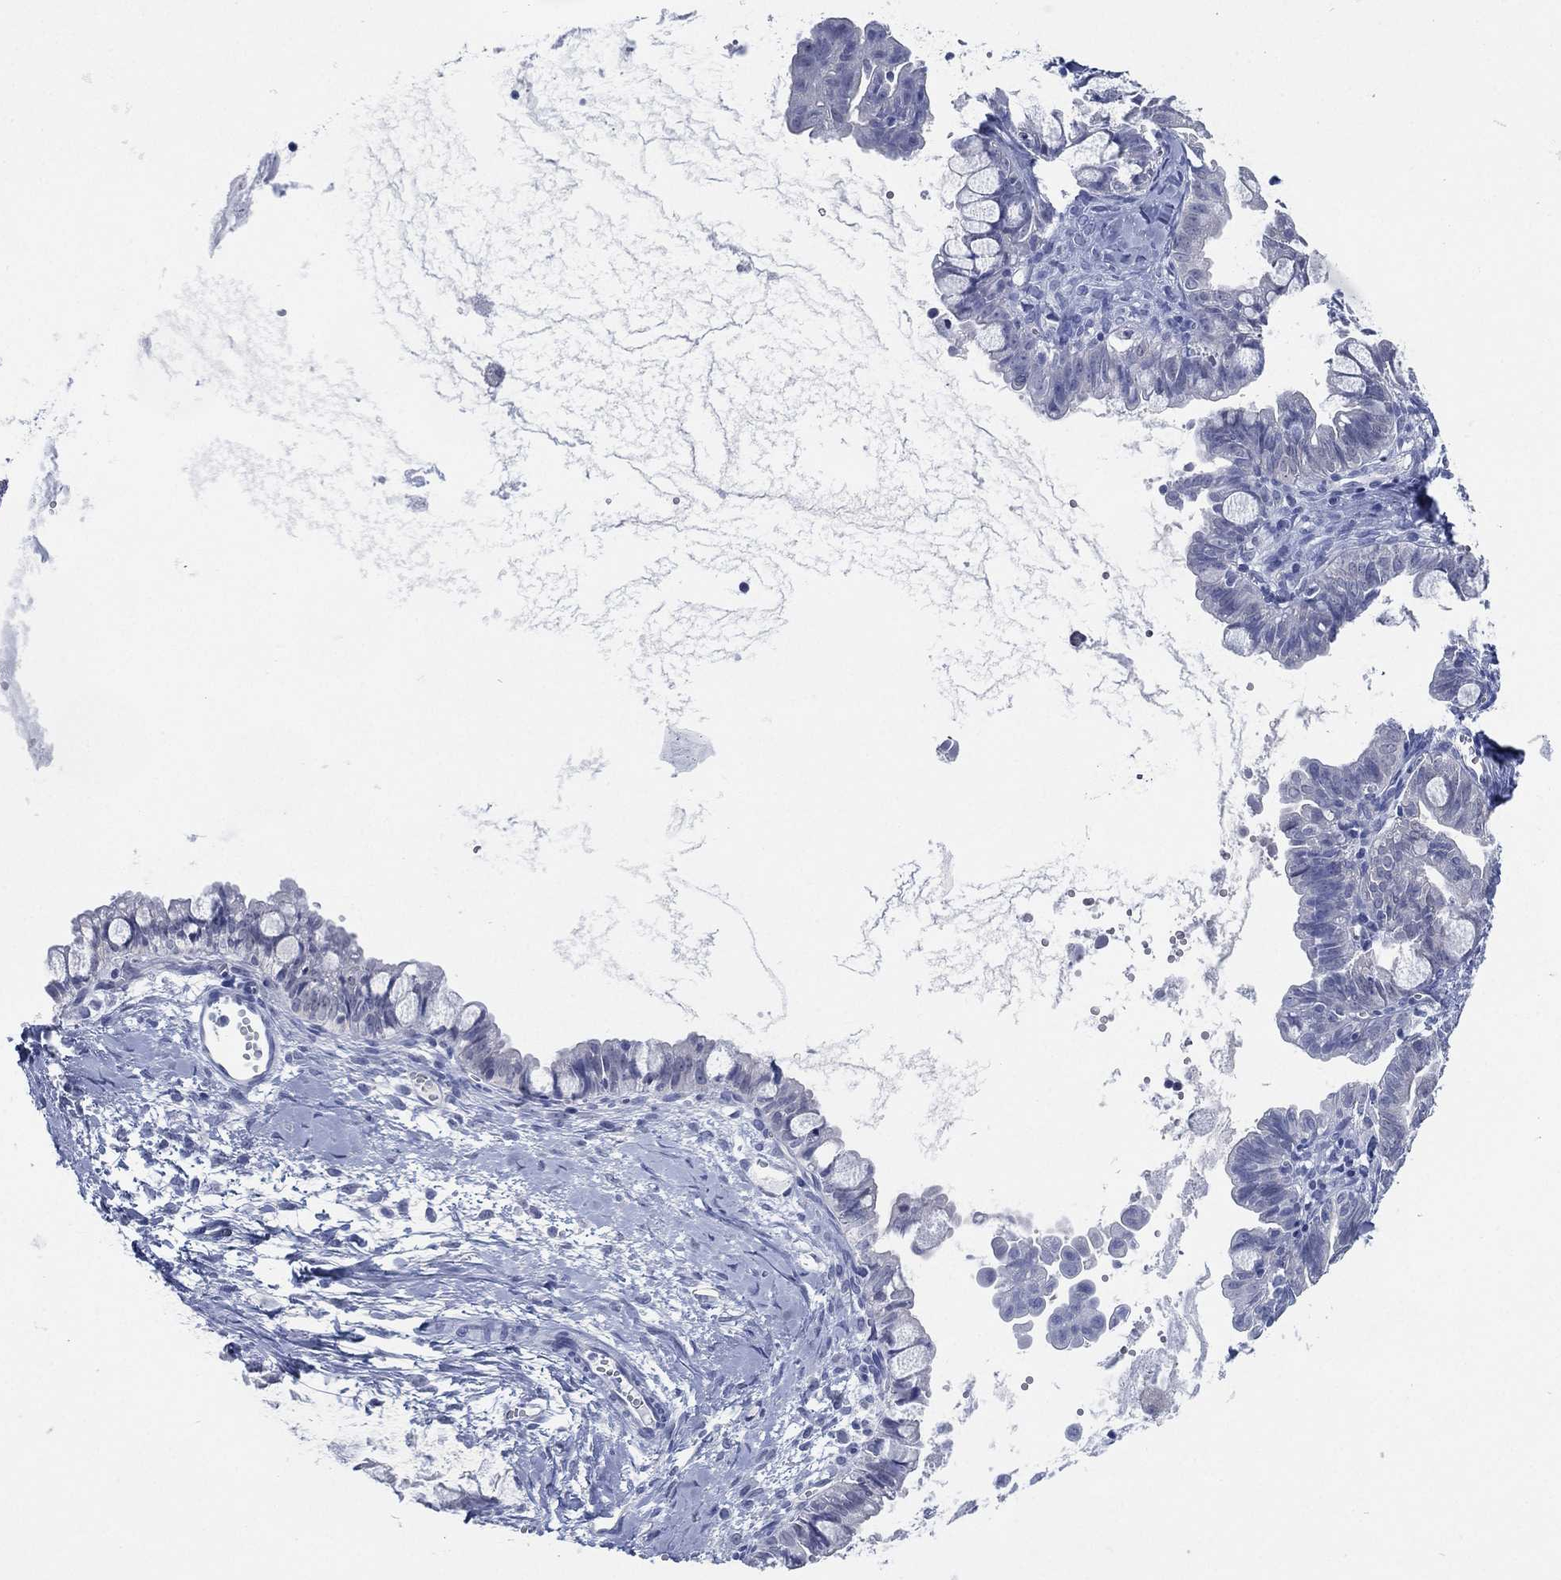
{"staining": {"intensity": "negative", "quantity": "none", "location": "none"}, "tissue": "ovarian cancer", "cell_type": "Tumor cells", "image_type": "cancer", "snomed": [{"axis": "morphology", "description": "Cystadenocarcinoma, mucinous, NOS"}, {"axis": "topography", "description": "Ovary"}], "caption": "High power microscopy micrograph of an immunohistochemistry micrograph of ovarian mucinous cystadenocarcinoma, revealing no significant expression in tumor cells.", "gene": "C5orf46", "patient": {"sex": "female", "age": 63}}